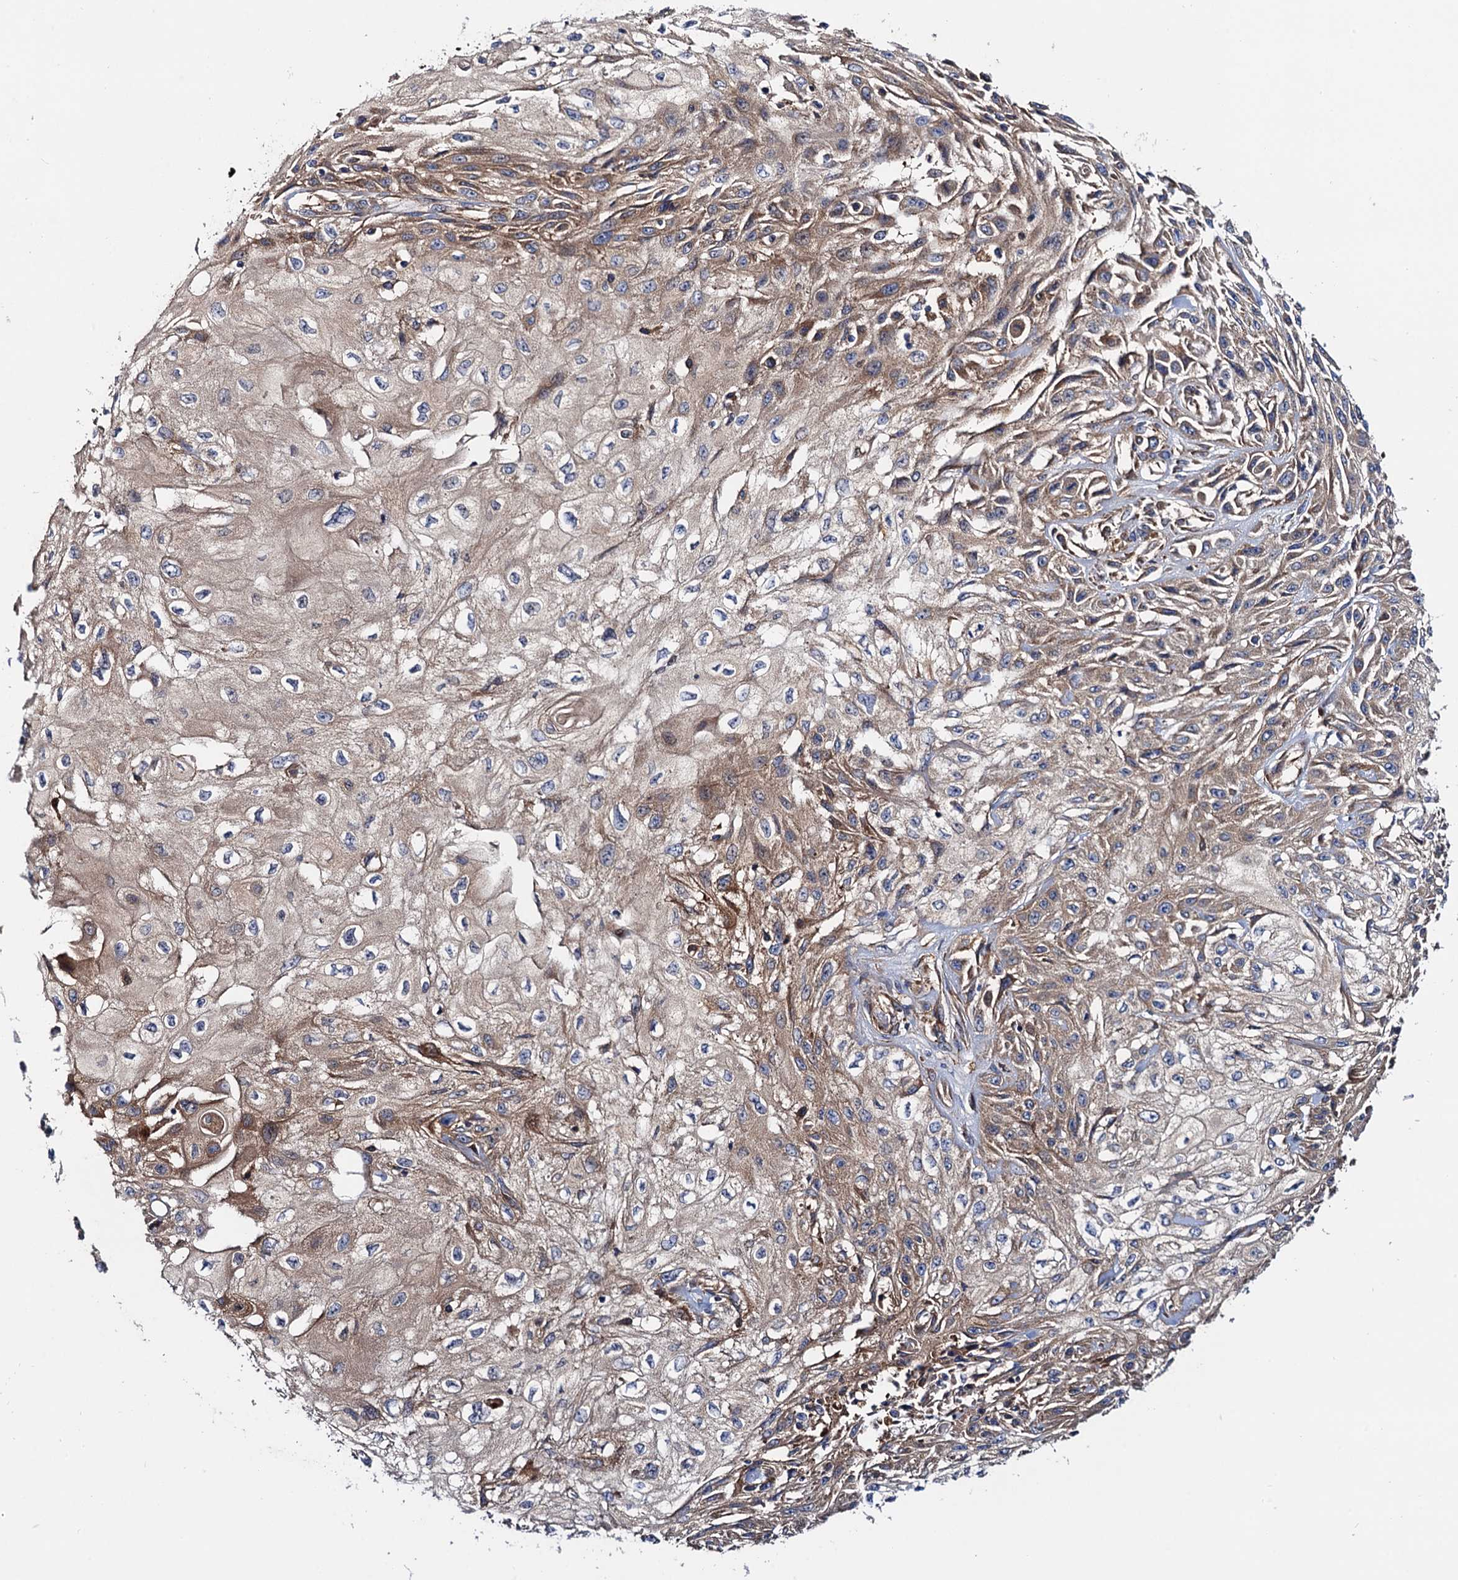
{"staining": {"intensity": "moderate", "quantity": "25%-75%", "location": "cytoplasmic/membranous"}, "tissue": "skin cancer", "cell_type": "Tumor cells", "image_type": "cancer", "snomed": [{"axis": "morphology", "description": "Squamous cell carcinoma, NOS"}, {"axis": "morphology", "description": "Squamous cell carcinoma, metastatic, NOS"}, {"axis": "topography", "description": "Skin"}, {"axis": "topography", "description": "Lymph node"}], "caption": "A brown stain highlights moderate cytoplasmic/membranous positivity of a protein in human metastatic squamous cell carcinoma (skin) tumor cells. The staining was performed using DAB to visualize the protein expression in brown, while the nuclei were stained in blue with hematoxylin (Magnification: 20x).", "gene": "MRPL48", "patient": {"sex": "male", "age": 75}}